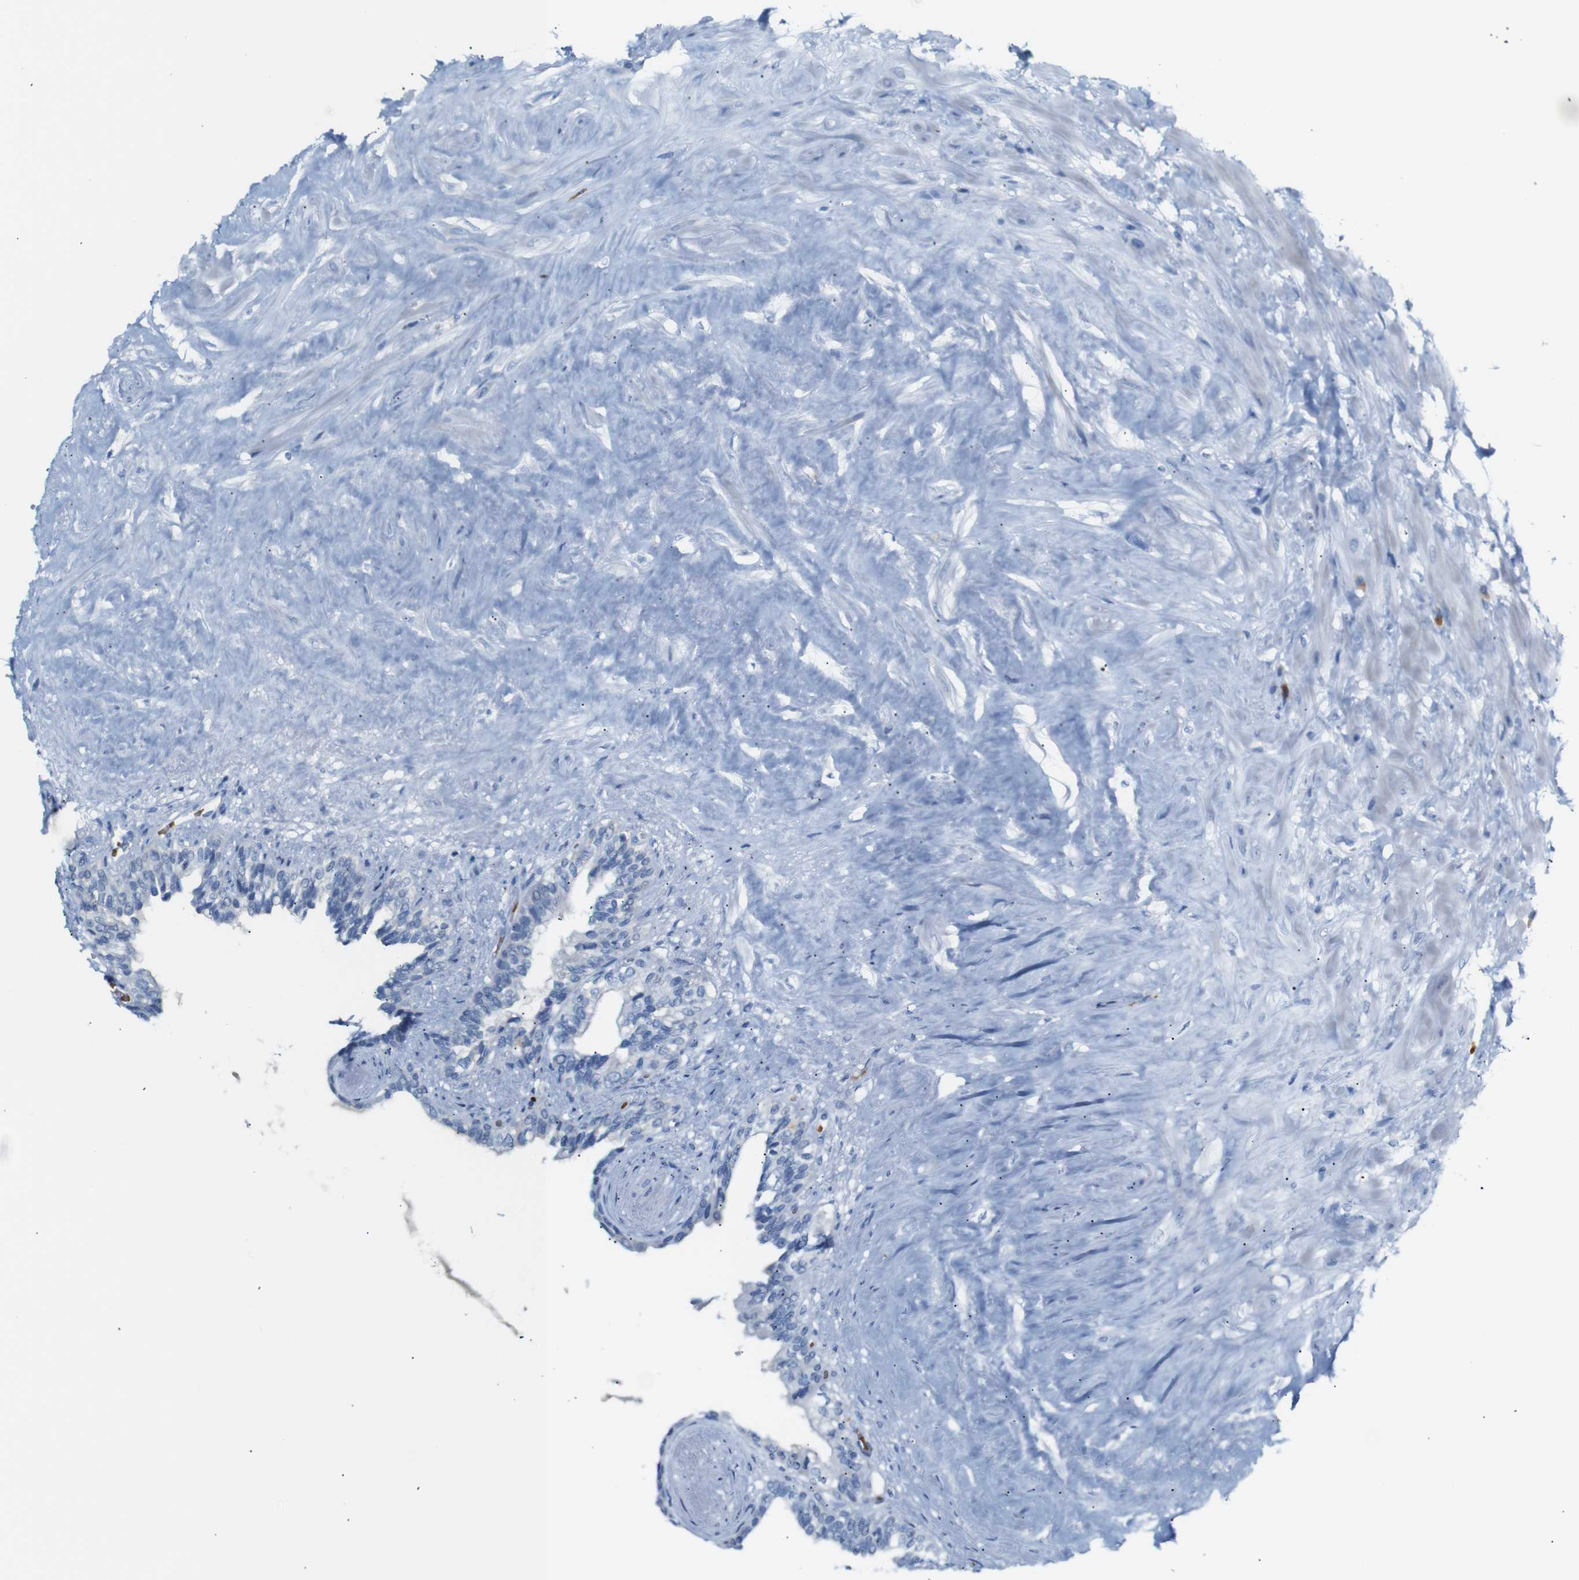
{"staining": {"intensity": "negative", "quantity": "none", "location": "none"}, "tissue": "seminal vesicle", "cell_type": "Glandular cells", "image_type": "normal", "snomed": [{"axis": "morphology", "description": "Normal tissue, NOS"}, {"axis": "topography", "description": "Seminal veicle"}], "caption": "Protein analysis of benign seminal vesicle exhibits no significant staining in glandular cells. (Brightfield microscopy of DAB immunohistochemistry (IHC) at high magnification).", "gene": "ERVMER34", "patient": {"sex": "male", "age": 63}}